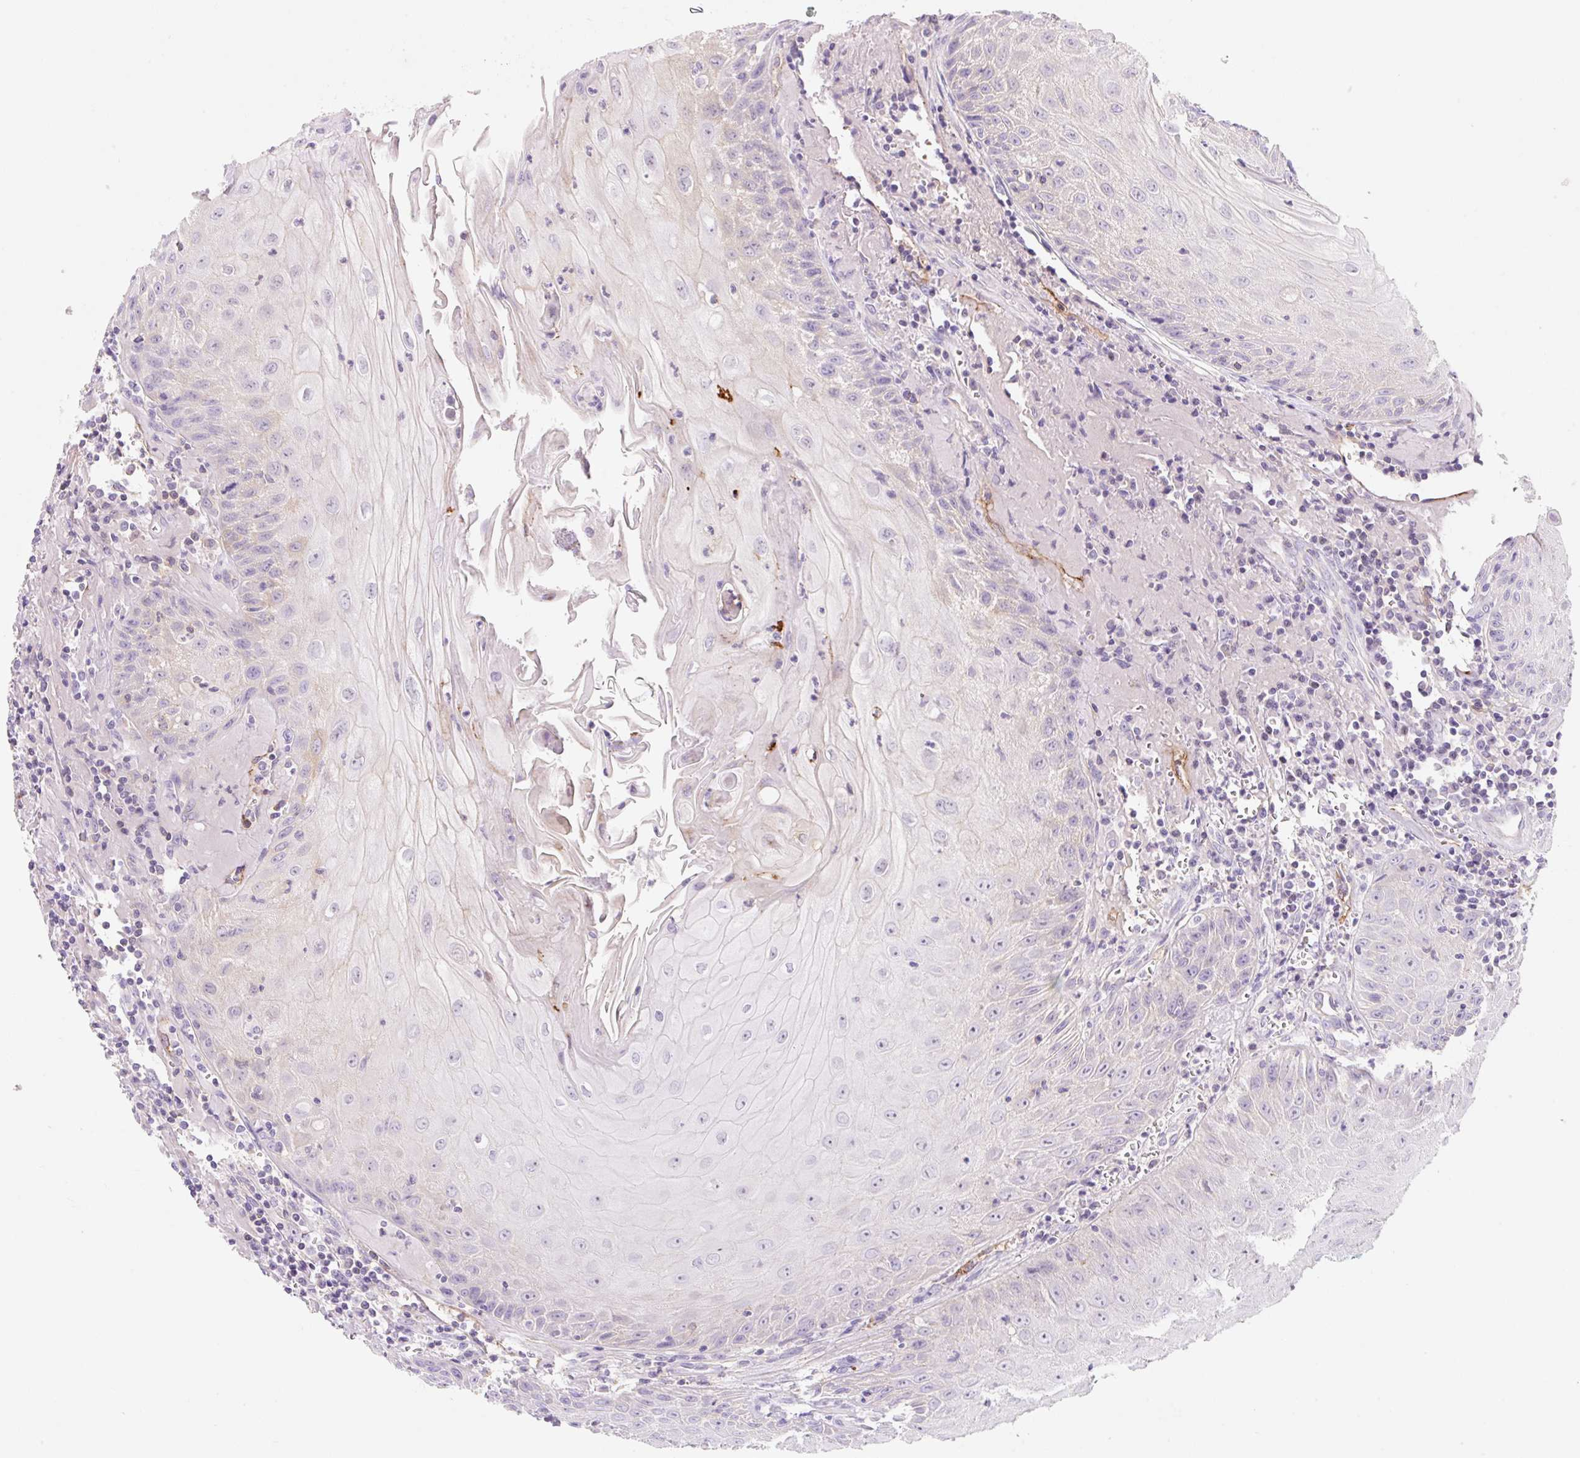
{"staining": {"intensity": "negative", "quantity": "none", "location": "none"}, "tissue": "head and neck cancer", "cell_type": "Tumor cells", "image_type": "cancer", "snomed": [{"axis": "morphology", "description": "Normal tissue, NOS"}, {"axis": "morphology", "description": "Squamous cell carcinoma, NOS"}, {"axis": "topography", "description": "Oral tissue"}, {"axis": "topography", "description": "Head-Neck"}], "caption": "This histopathology image is of head and neck squamous cell carcinoma stained with immunohistochemistry to label a protein in brown with the nuclei are counter-stained blue. There is no positivity in tumor cells.", "gene": "LYVE1", "patient": {"sex": "female", "age": 70}}